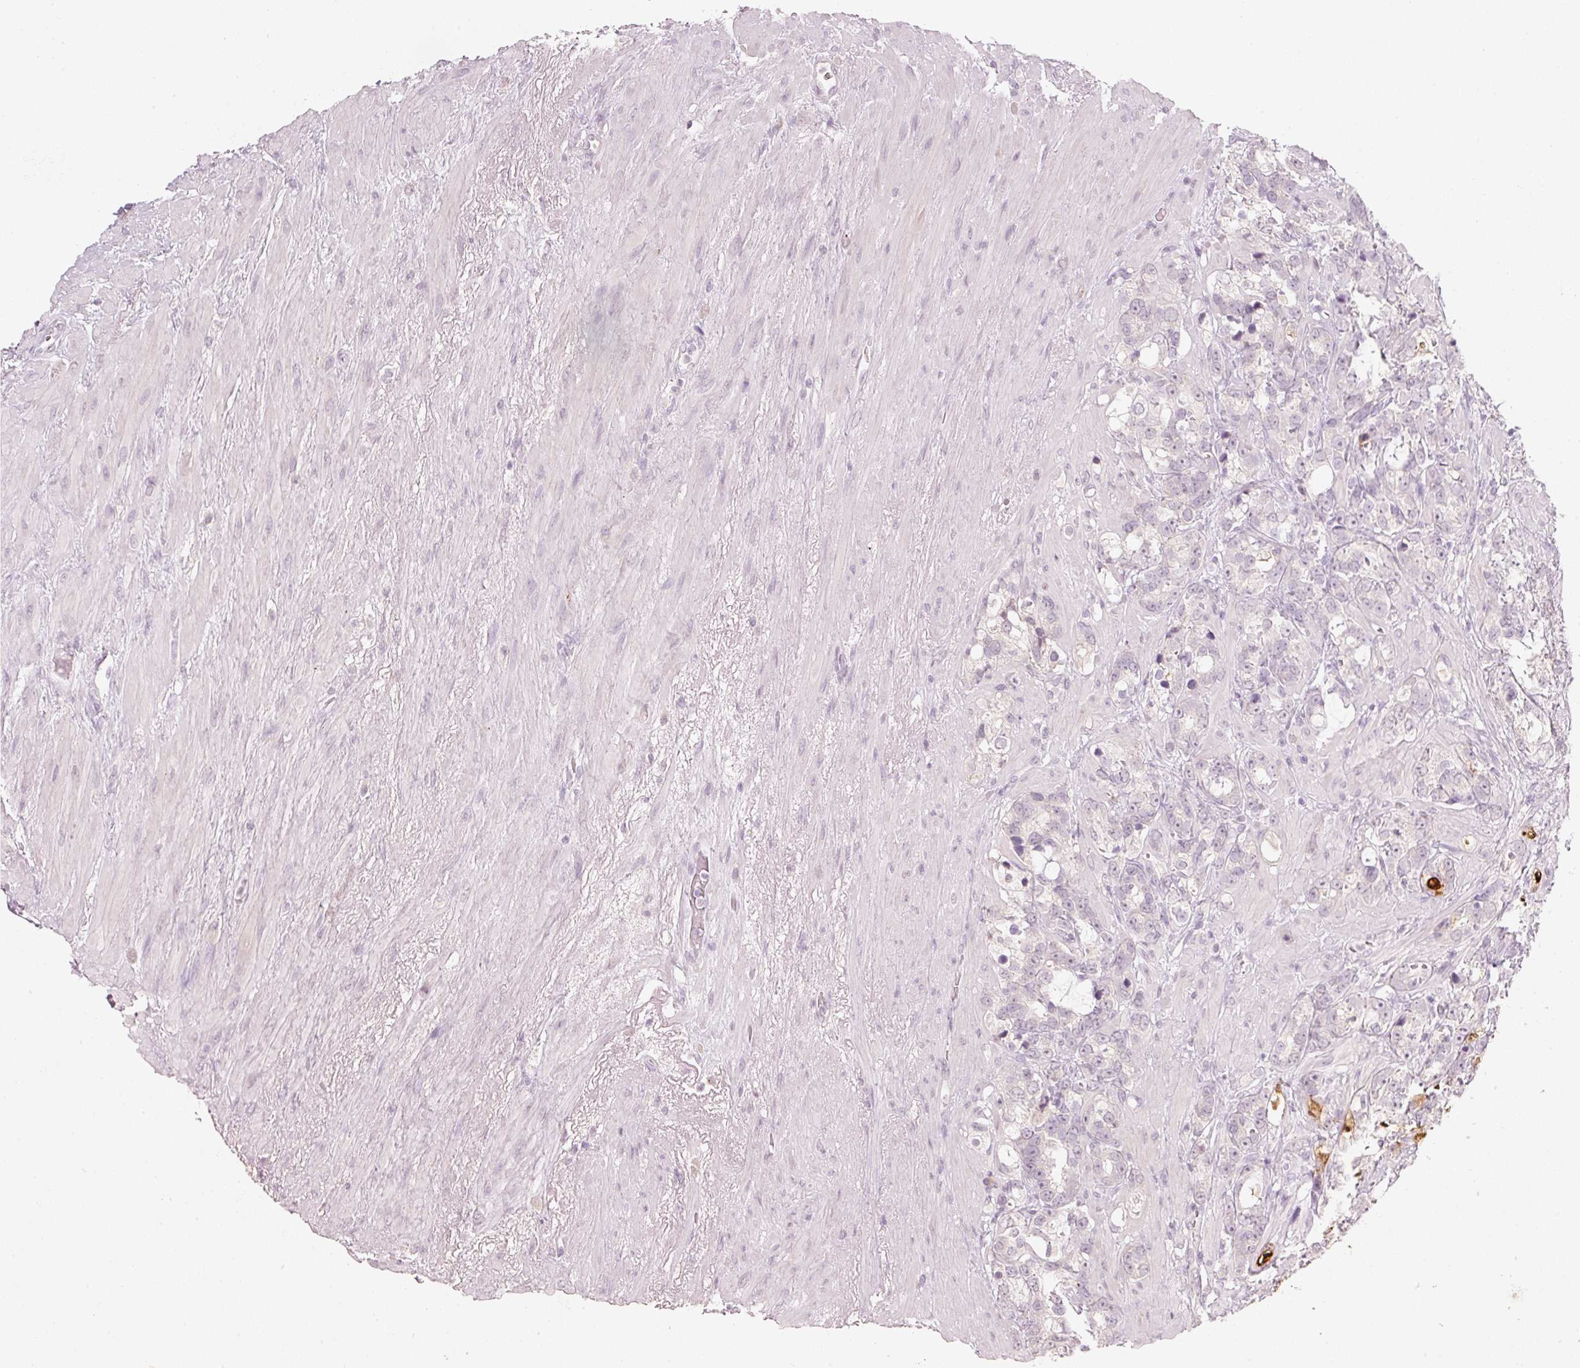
{"staining": {"intensity": "negative", "quantity": "none", "location": "none"}, "tissue": "prostate cancer", "cell_type": "Tumor cells", "image_type": "cancer", "snomed": [{"axis": "morphology", "description": "Adenocarcinoma, High grade"}, {"axis": "topography", "description": "Prostate"}], "caption": "This is an immunohistochemistry micrograph of human prostate cancer. There is no positivity in tumor cells.", "gene": "STEAP1", "patient": {"sex": "male", "age": 74}}